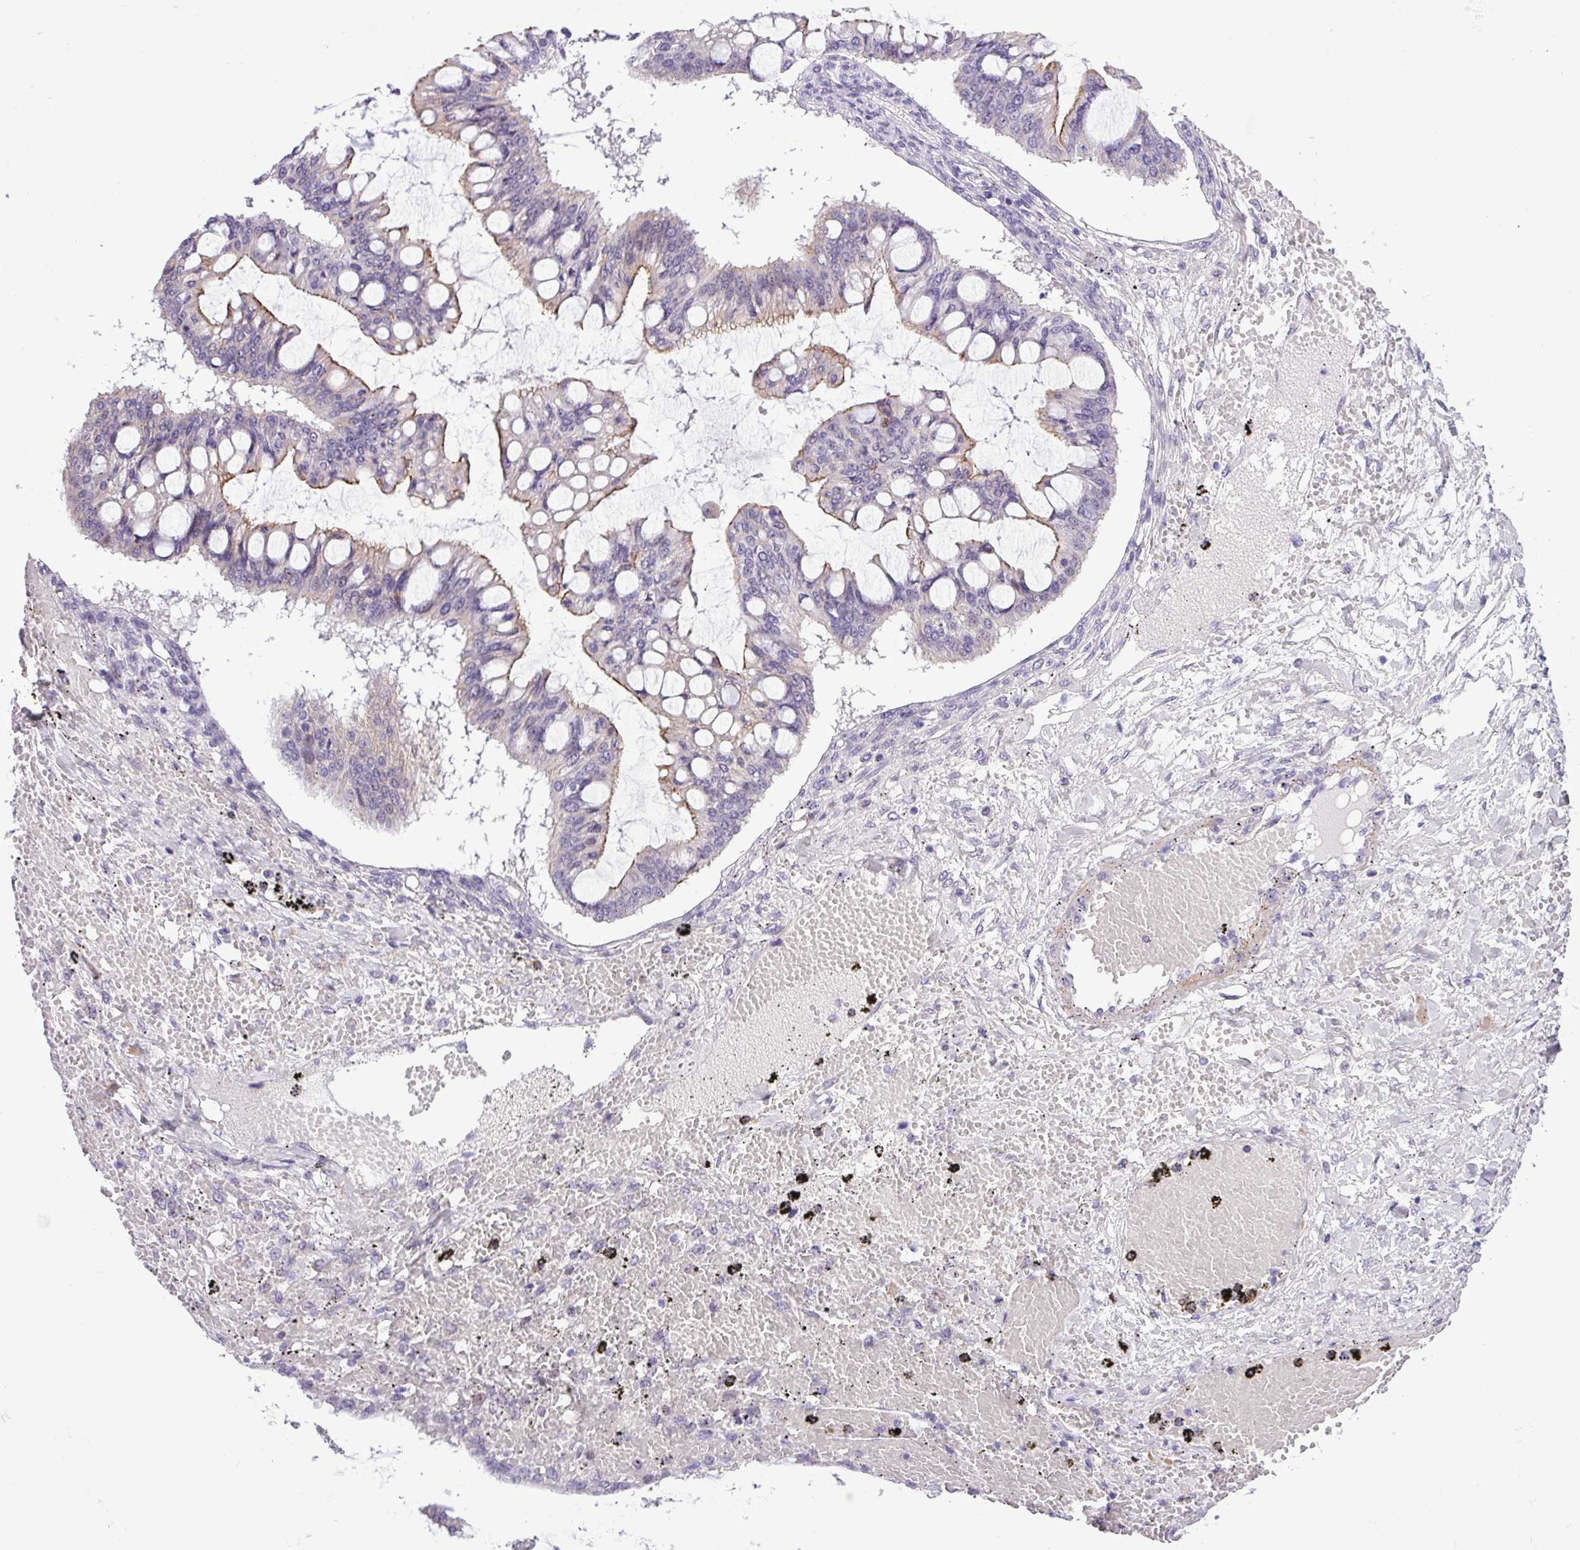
{"staining": {"intensity": "moderate", "quantity": "25%-75%", "location": "cytoplasmic/membranous"}, "tissue": "ovarian cancer", "cell_type": "Tumor cells", "image_type": "cancer", "snomed": [{"axis": "morphology", "description": "Cystadenocarcinoma, mucinous, NOS"}, {"axis": "topography", "description": "Ovary"}], "caption": "Mucinous cystadenocarcinoma (ovarian) tissue demonstrates moderate cytoplasmic/membranous positivity in about 25%-75% of tumor cells", "gene": "YLPM1", "patient": {"sex": "female", "age": 73}}